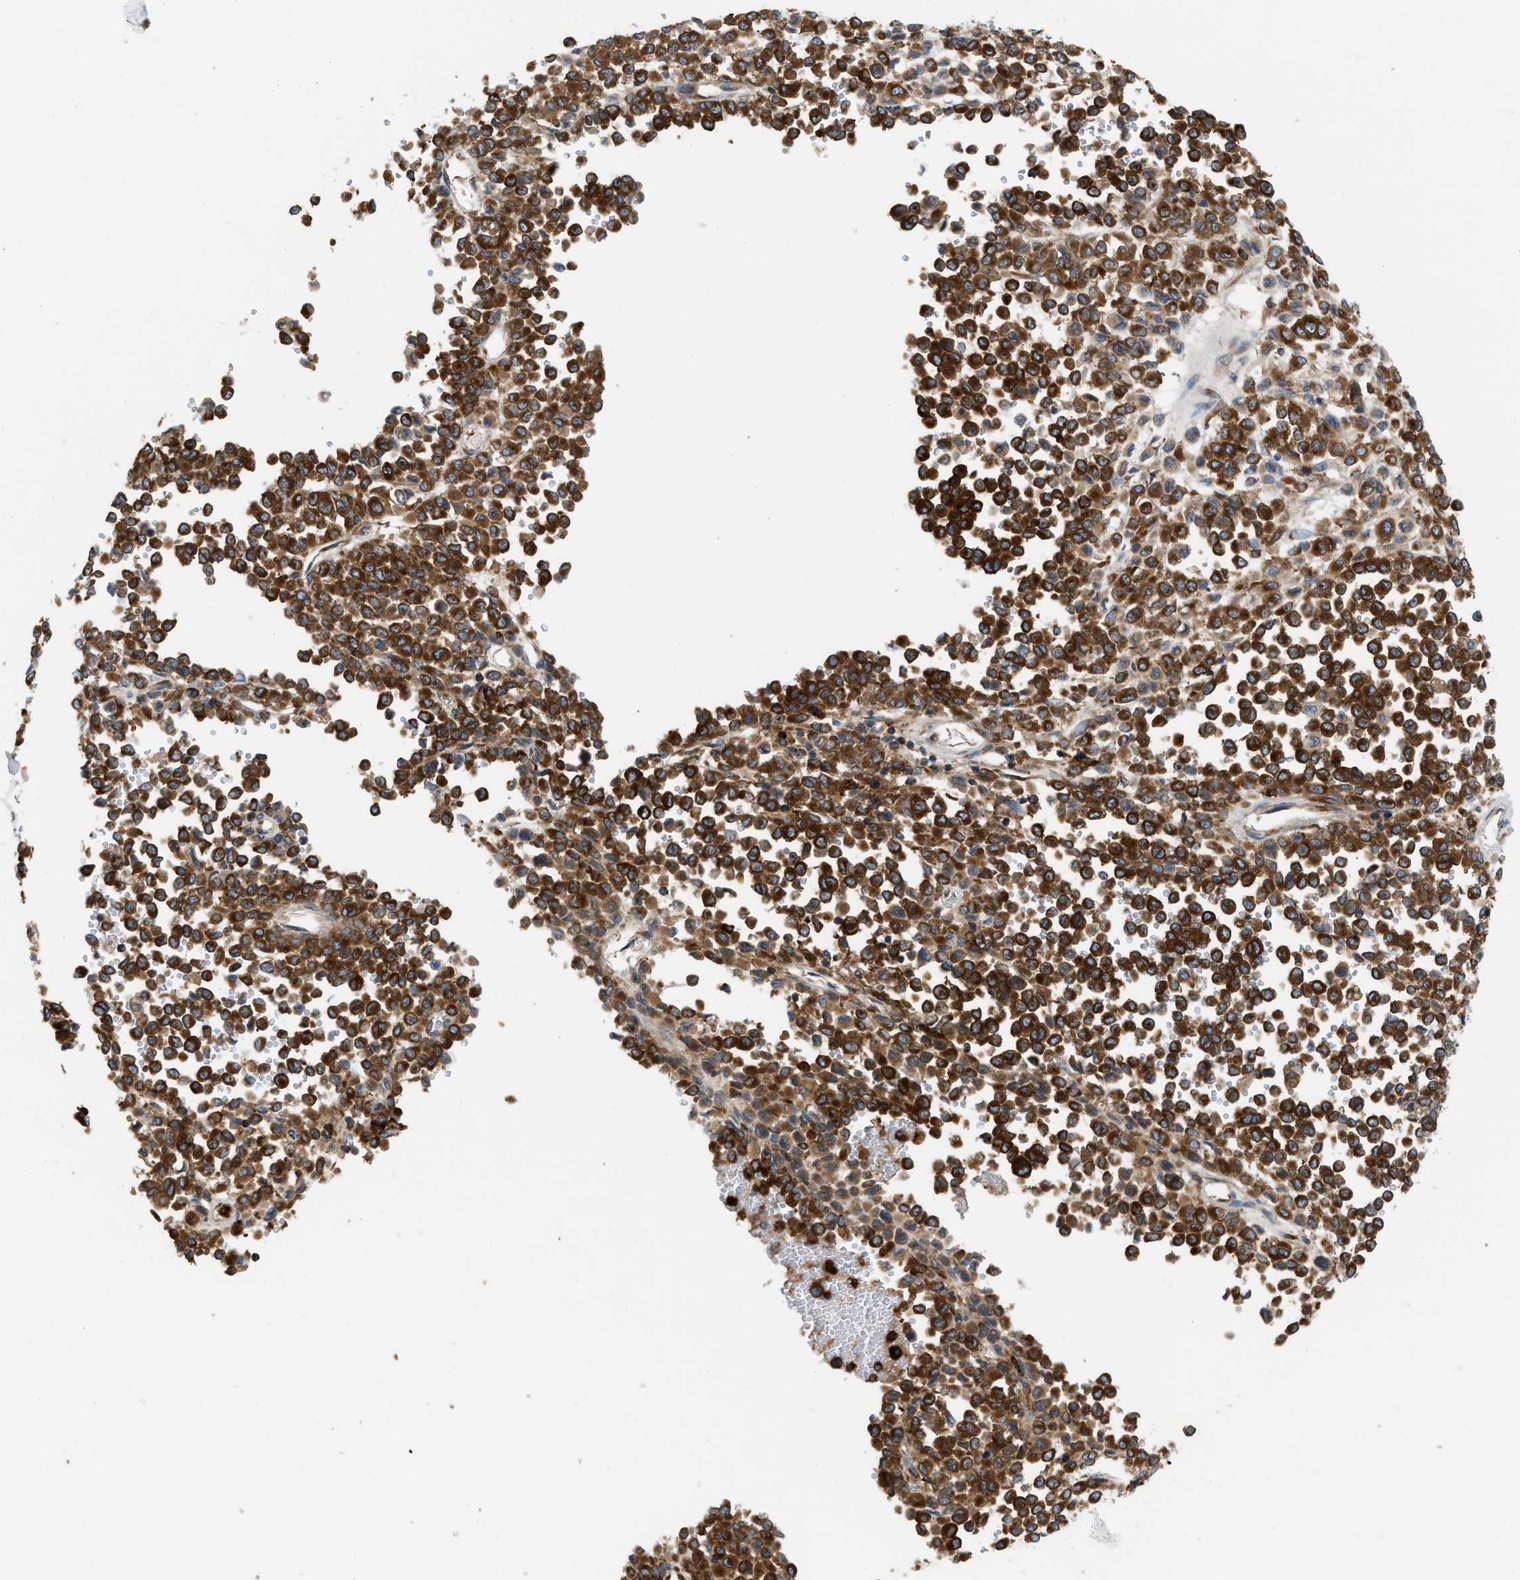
{"staining": {"intensity": "strong", "quantity": ">75%", "location": "cytoplasmic/membranous"}, "tissue": "melanoma", "cell_type": "Tumor cells", "image_type": "cancer", "snomed": [{"axis": "morphology", "description": "Malignant melanoma, Metastatic site"}, {"axis": "topography", "description": "Pancreas"}], "caption": "IHC of human melanoma reveals high levels of strong cytoplasmic/membranous expression in about >75% of tumor cells.", "gene": "GPAT4", "patient": {"sex": "female", "age": 30}}